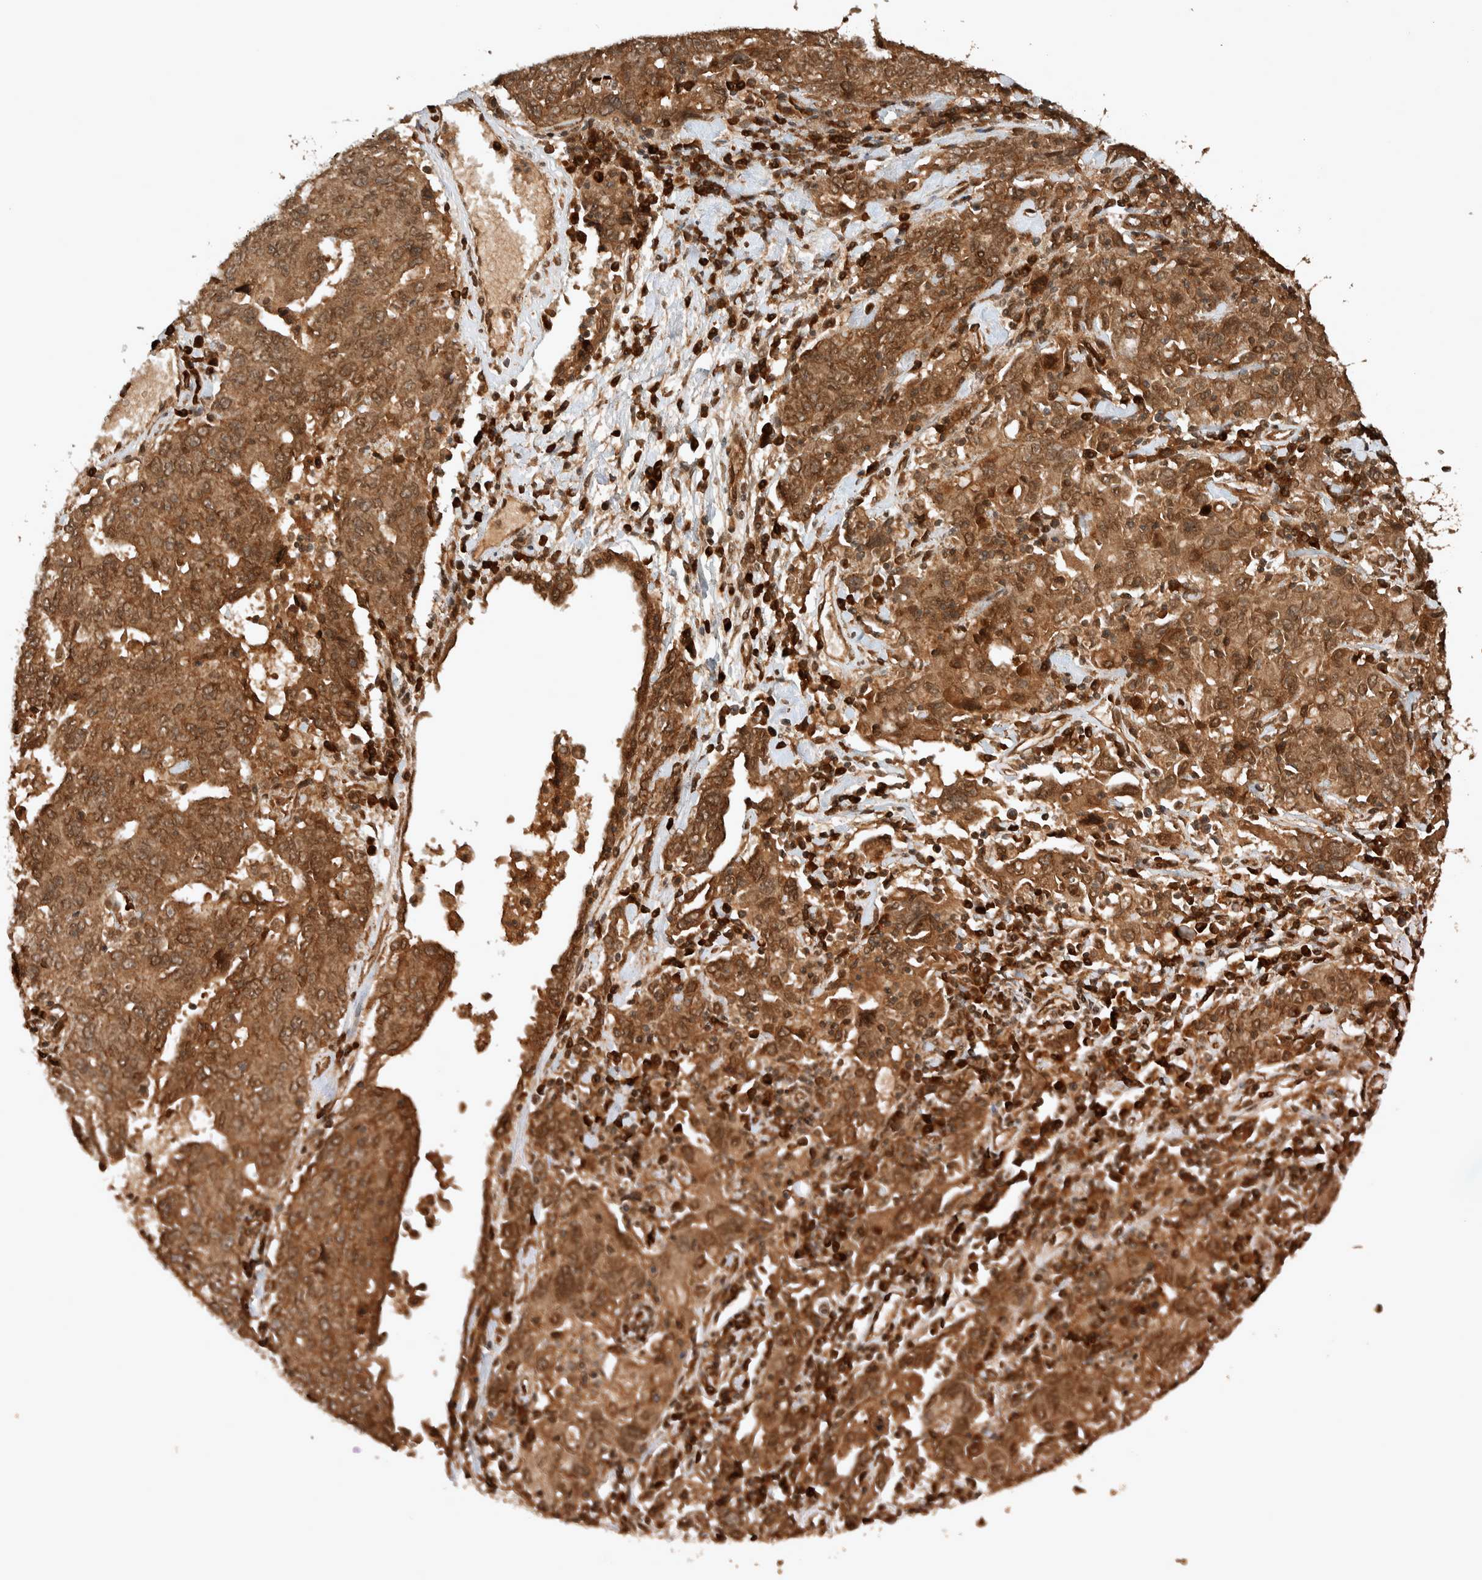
{"staining": {"intensity": "moderate", "quantity": ">75%", "location": "cytoplasmic/membranous"}, "tissue": "ovarian cancer", "cell_type": "Tumor cells", "image_type": "cancer", "snomed": [{"axis": "morphology", "description": "Carcinoma, endometroid"}, {"axis": "topography", "description": "Ovary"}], "caption": "Ovarian cancer tissue exhibits moderate cytoplasmic/membranous positivity in about >75% of tumor cells, visualized by immunohistochemistry.", "gene": "CNTROB", "patient": {"sex": "female", "age": 62}}